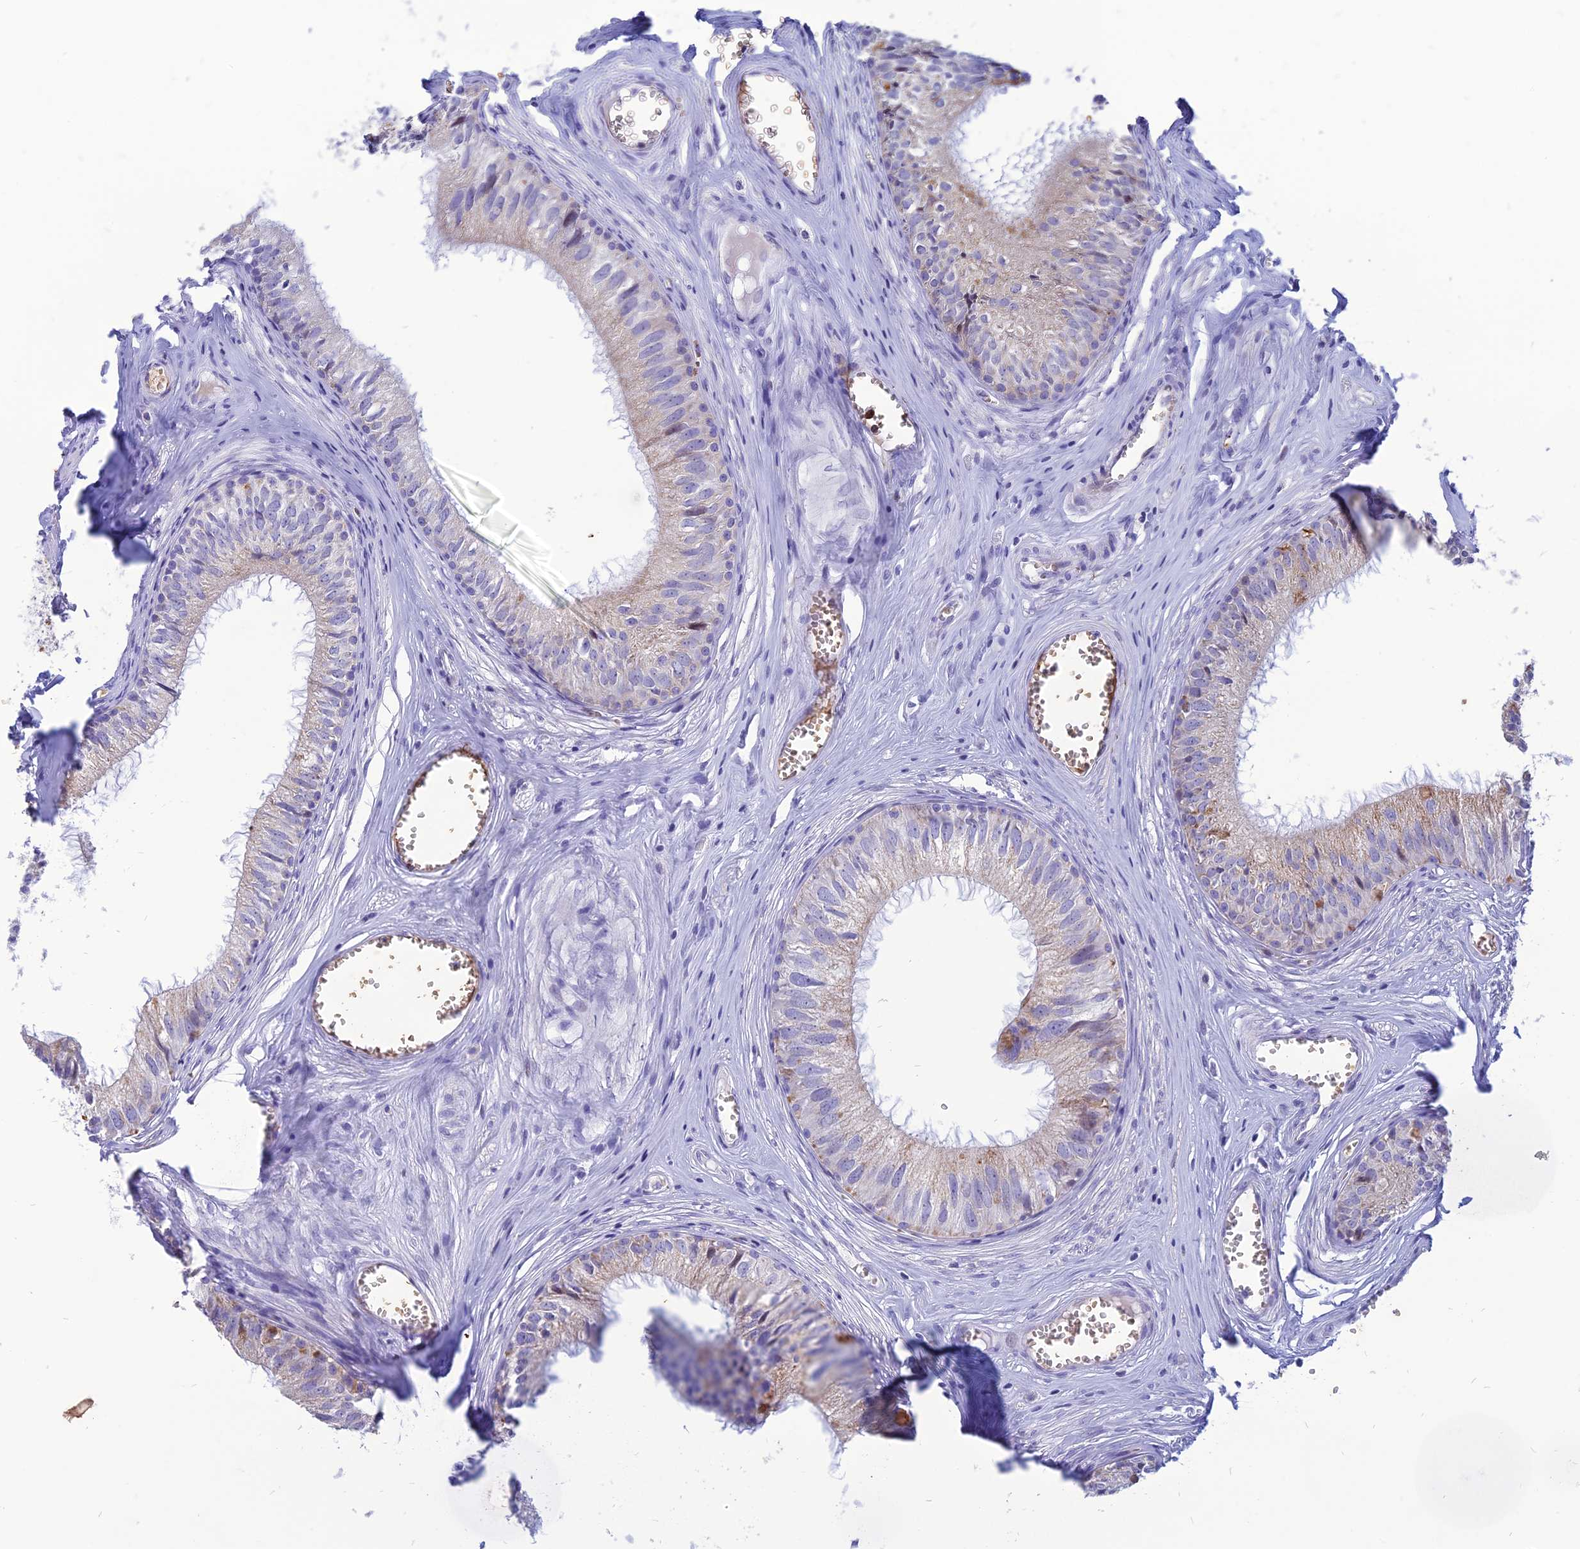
{"staining": {"intensity": "weak", "quantity": "<25%", "location": "cytoplasmic/membranous"}, "tissue": "epididymis", "cell_type": "Glandular cells", "image_type": "normal", "snomed": [{"axis": "morphology", "description": "Normal tissue, NOS"}, {"axis": "topography", "description": "Epididymis"}], "caption": "Epididymis was stained to show a protein in brown. There is no significant positivity in glandular cells. (Immunohistochemistry, brightfield microscopy, high magnification).", "gene": "HHAT", "patient": {"sex": "male", "age": 36}}